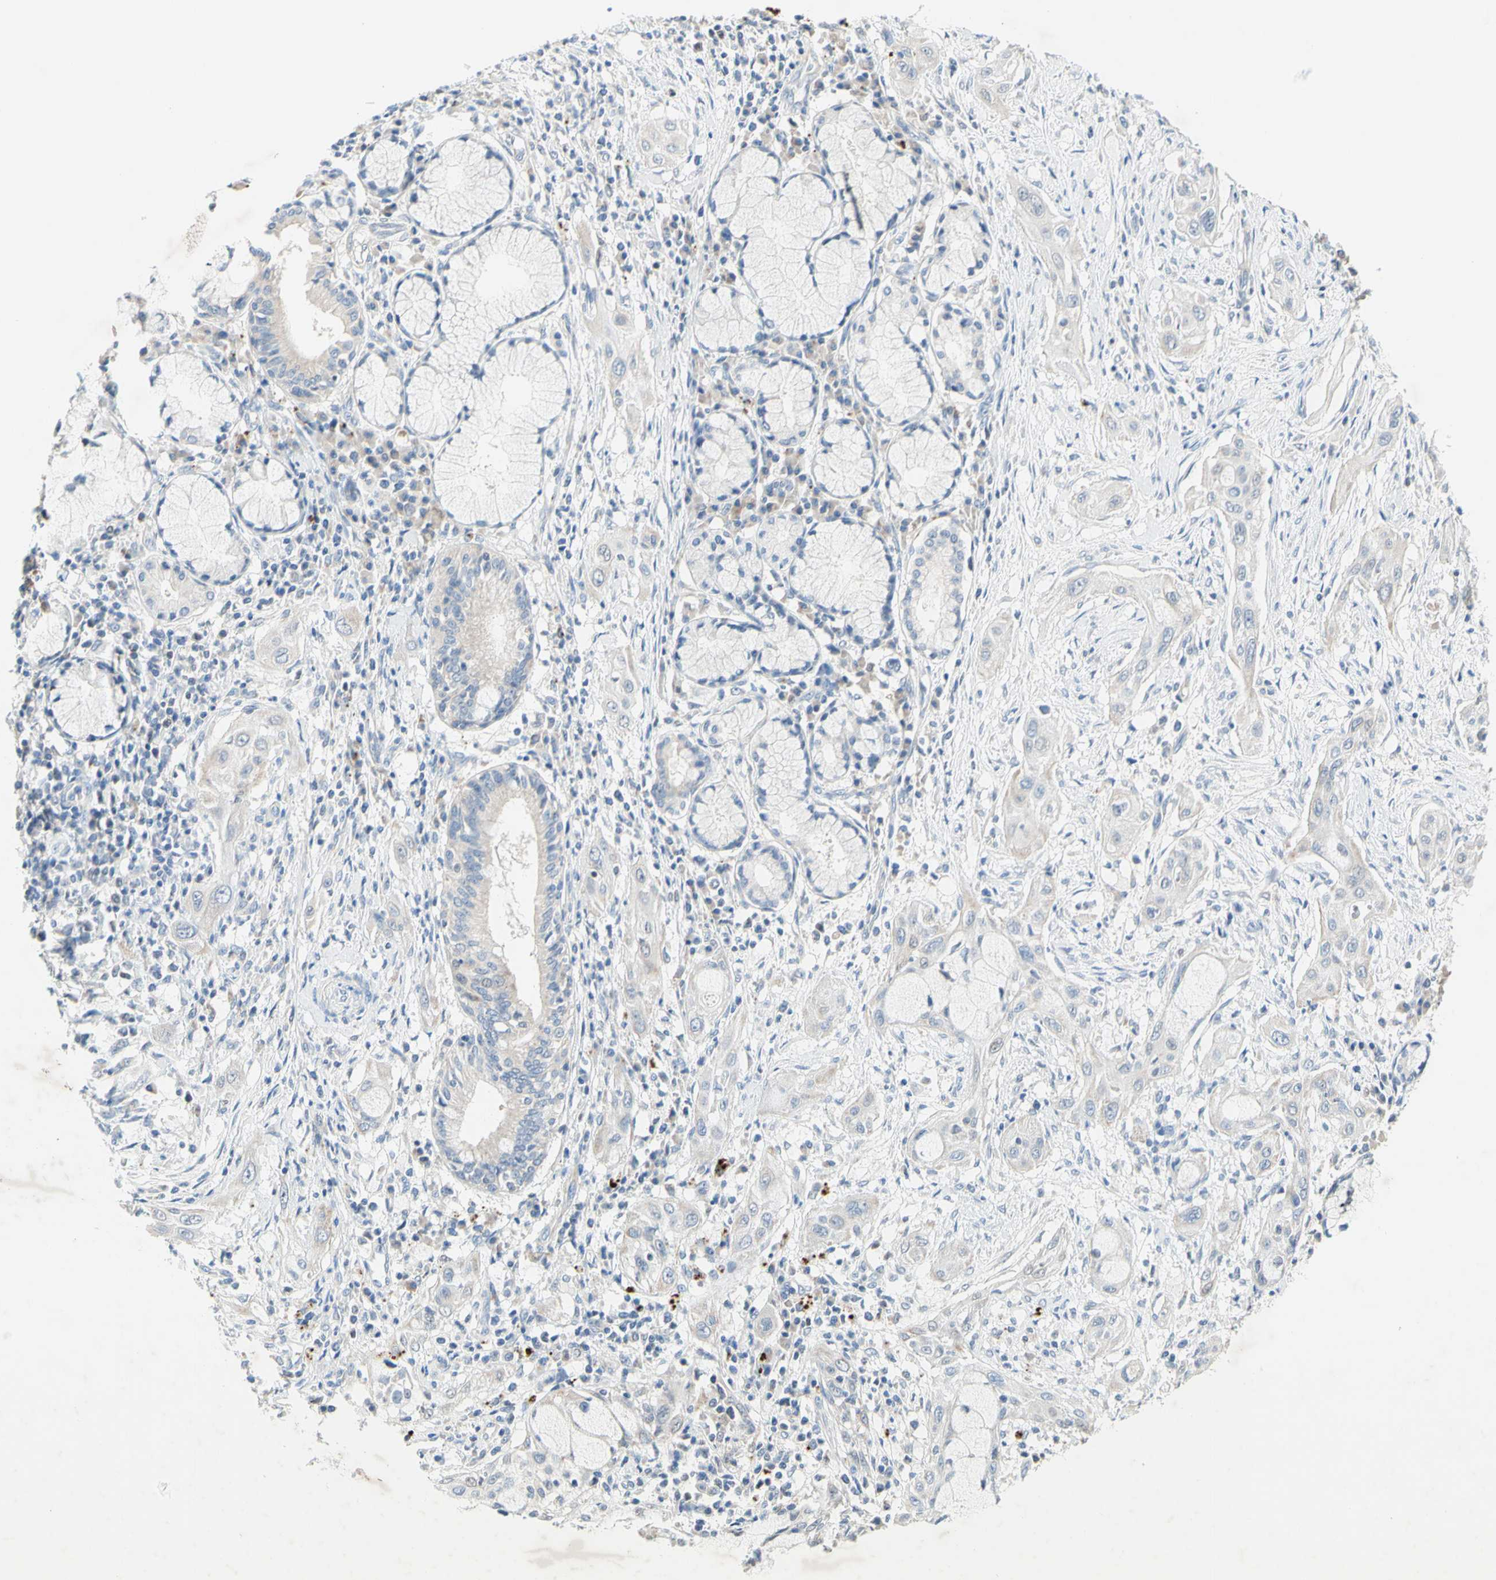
{"staining": {"intensity": "negative", "quantity": "none", "location": "none"}, "tissue": "lung cancer", "cell_type": "Tumor cells", "image_type": "cancer", "snomed": [{"axis": "morphology", "description": "Squamous cell carcinoma, NOS"}, {"axis": "topography", "description": "Lung"}], "caption": "The image displays no staining of tumor cells in lung squamous cell carcinoma.", "gene": "MFF", "patient": {"sex": "female", "age": 47}}